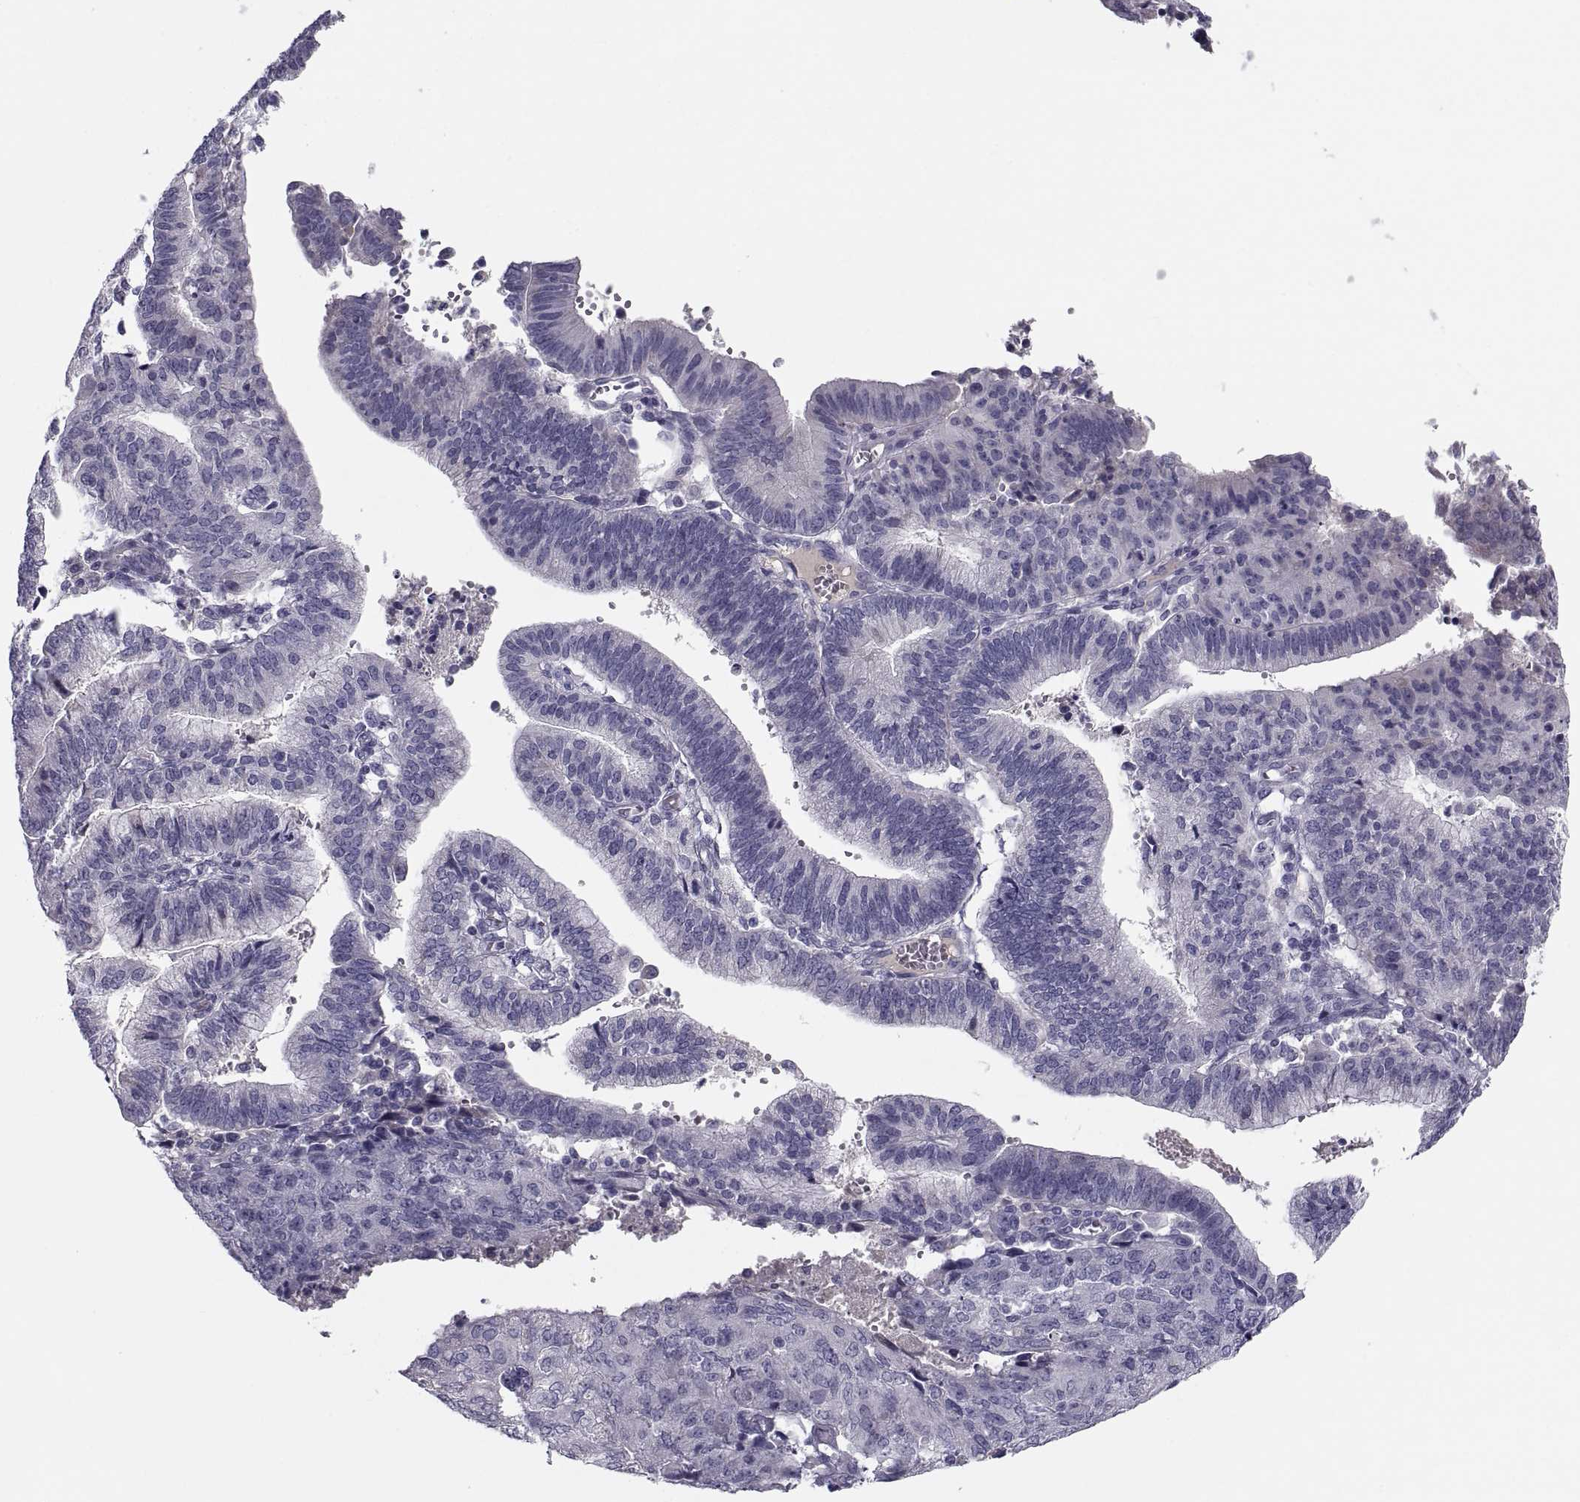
{"staining": {"intensity": "negative", "quantity": "none", "location": "none"}, "tissue": "endometrial cancer", "cell_type": "Tumor cells", "image_type": "cancer", "snomed": [{"axis": "morphology", "description": "Adenocarcinoma, NOS"}, {"axis": "topography", "description": "Endometrium"}], "caption": "The histopathology image exhibits no significant staining in tumor cells of adenocarcinoma (endometrial). The staining was performed using DAB (3,3'-diaminobenzidine) to visualize the protein expression in brown, while the nuclei were stained in blue with hematoxylin (Magnification: 20x).", "gene": "PDZRN4", "patient": {"sex": "female", "age": 82}}